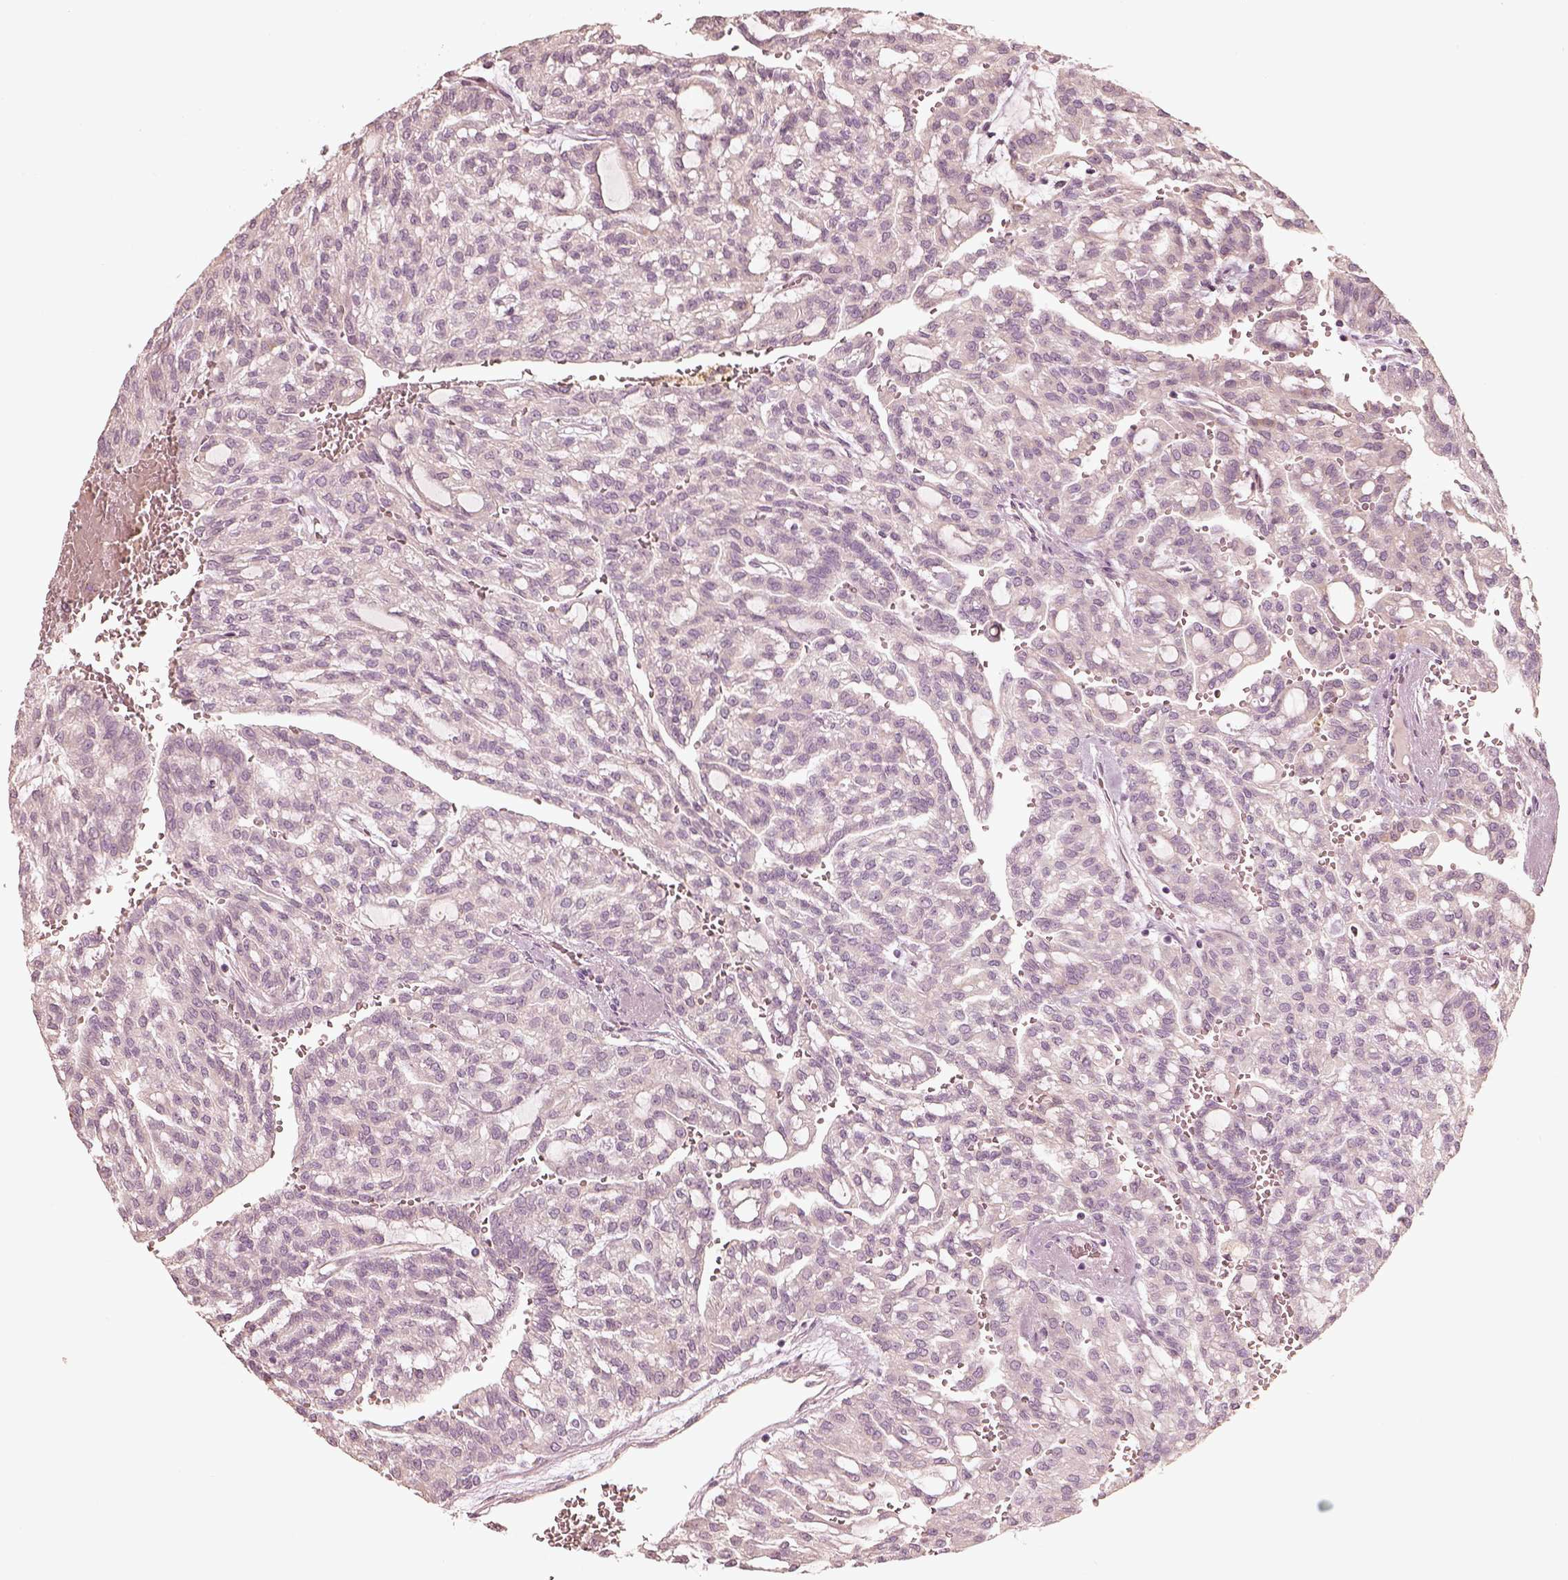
{"staining": {"intensity": "negative", "quantity": "none", "location": "none"}, "tissue": "renal cancer", "cell_type": "Tumor cells", "image_type": "cancer", "snomed": [{"axis": "morphology", "description": "Adenocarcinoma, NOS"}, {"axis": "topography", "description": "Kidney"}], "caption": "Micrograph shows no significant protein positivity in tumor cells of adenocarcinoma (renal).", "gene": "WLS", "patient": {"sex": "male", "age": 63}}